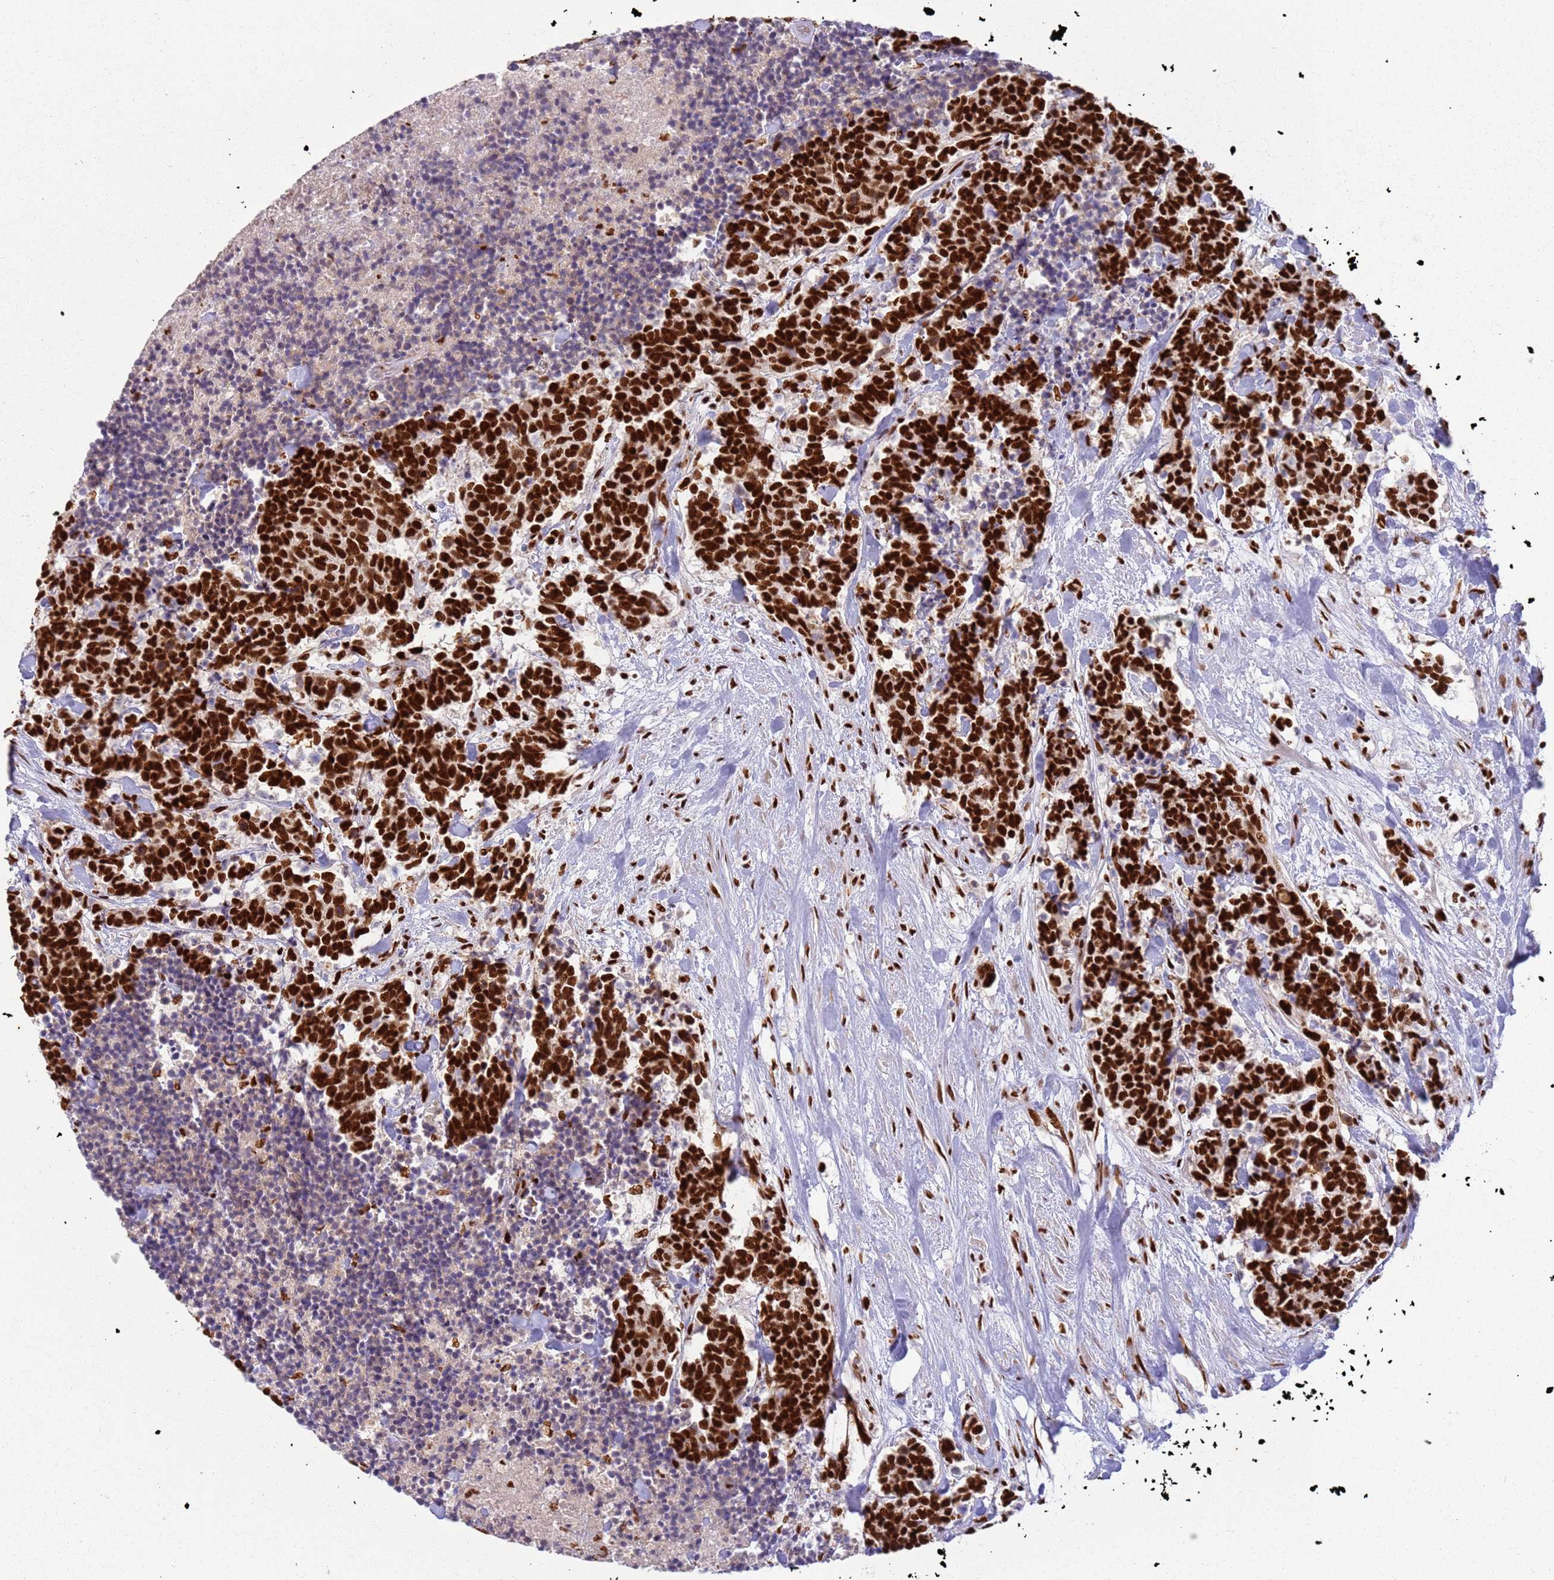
{"staining": {"intensity": "strong", "quantity": ">75%", "location": "nuclear"}, "tissue": "carcinoid", "cell_type": "Tumor cells", "image_type": "cancer", "snomed": [{"axis": "morphology", "description": "Carcinoma, NOS"}, {"axis": "morphology", "description": "Carcinoid, malignant, NOS"}, {"axis": "topography", "description": "Prostate"}], "caption": "This is a micrograph of IHC staining of carcinoma, which shows strong expression in the nuclear of tumor cells.", "gene": "TENT4A", "patient": {"sex": "male", "age": 57}}